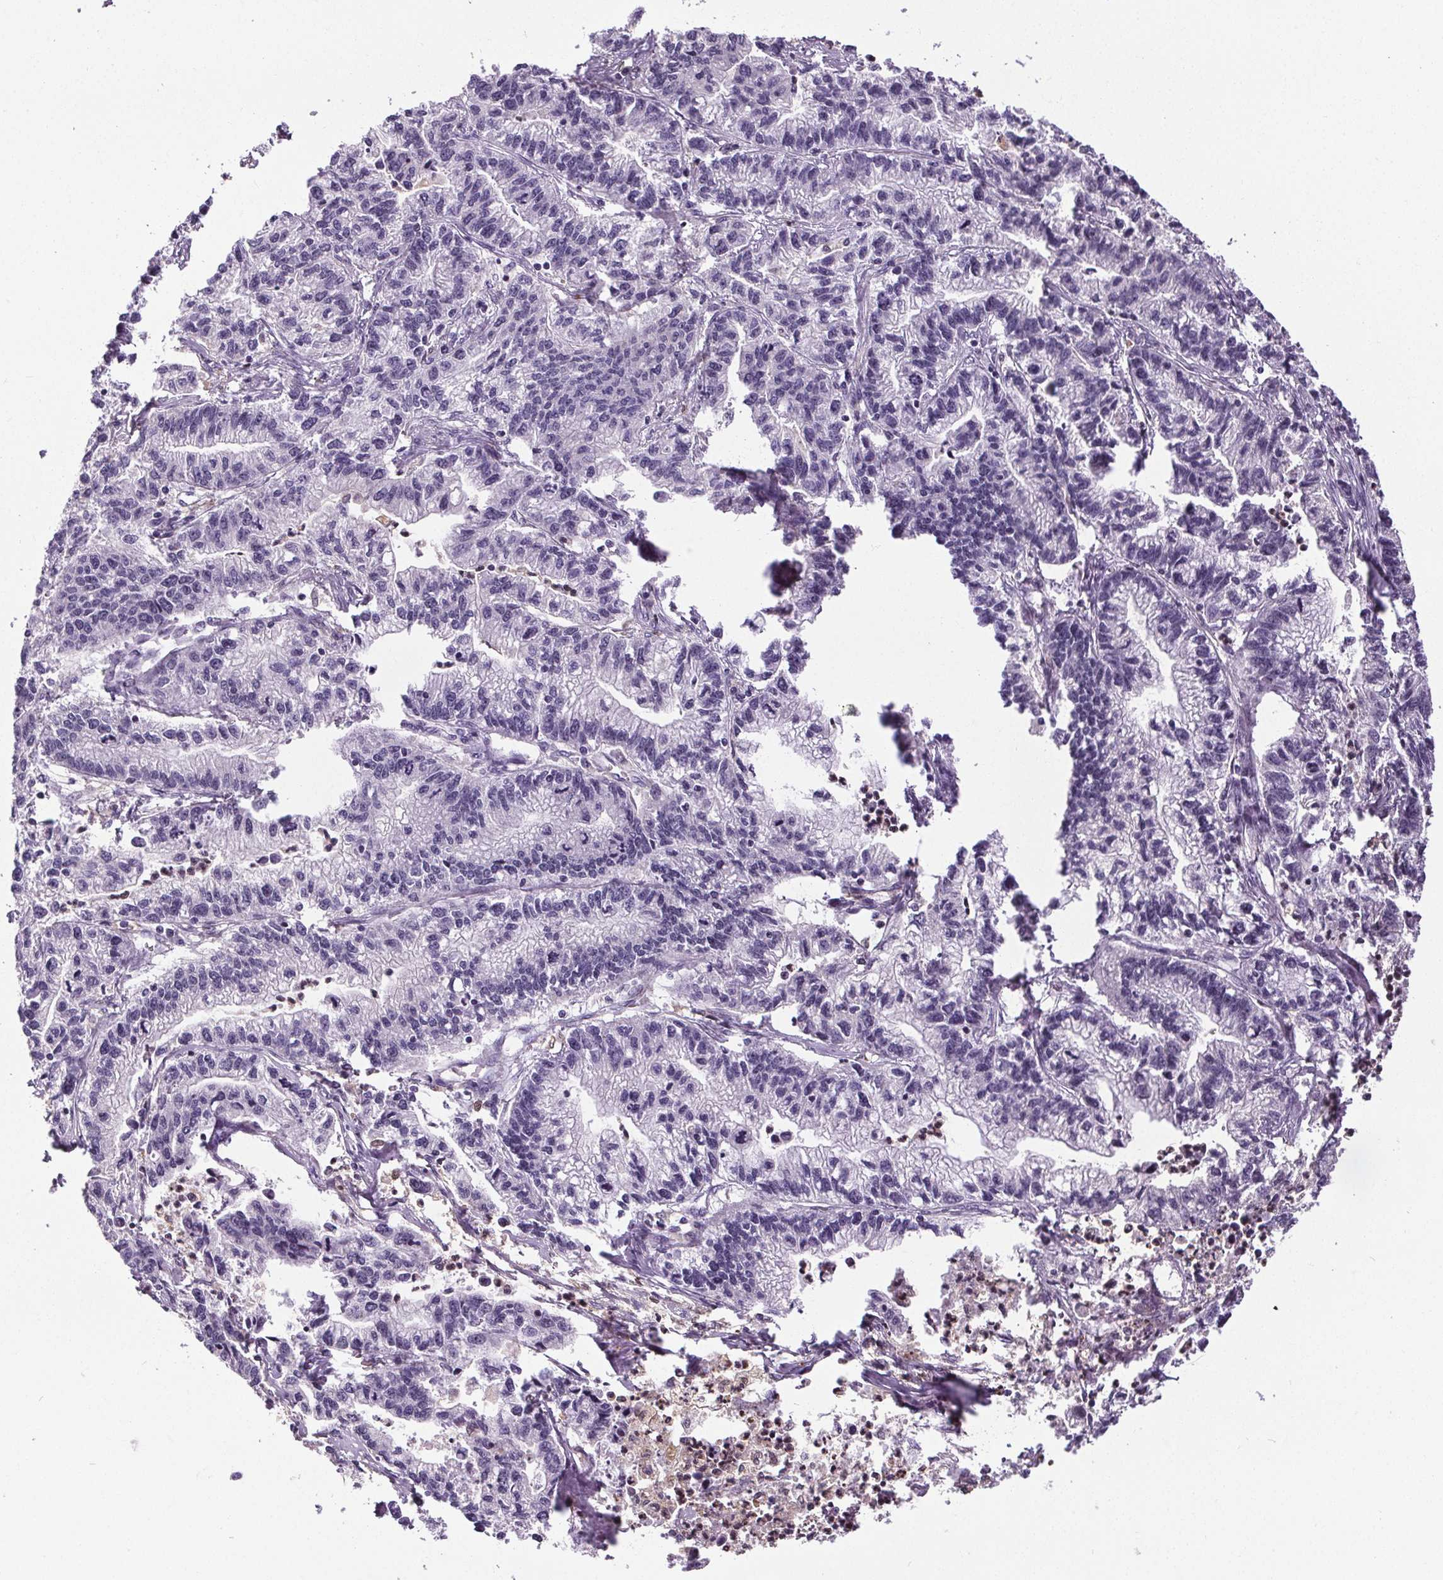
{"staining": {"intensity": "negative", "quantity": "none", "location": "none"}, "tissue": "stomach cancer", "cell_type": "Tumor cells", "image_type": "cancer", "snomed": [{"axis": "morphology", "description": "Adenocarcinoma, NOS"}, {"axis": "topography", "description": "Stomach"}], "caption": "Stomach cancer stained for a protein using IHC displays no staining tumor cells.", "gene": "TMEM240", "patient": {"sex": "male", "age": 83}}